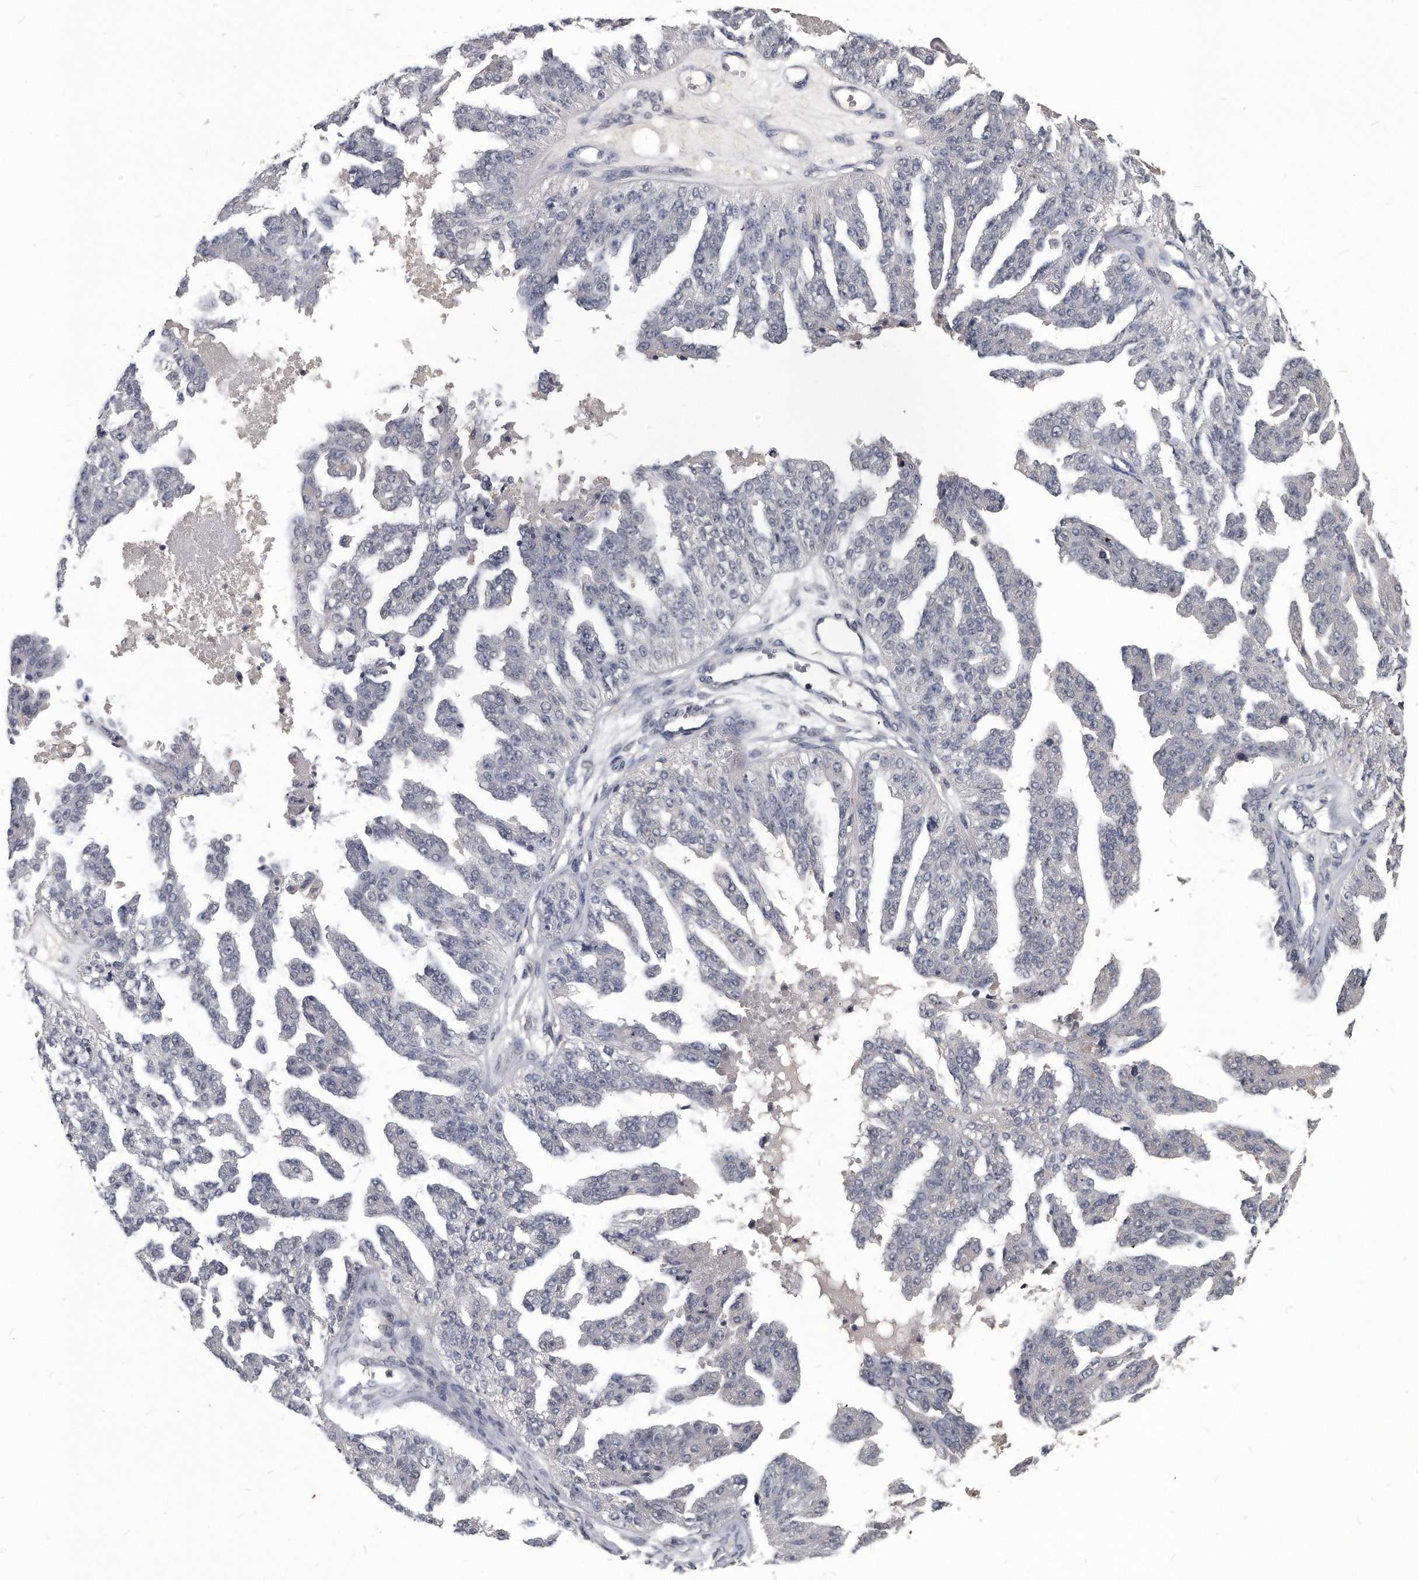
{"staining": {"intensity": "negative", "quantity": "none", "location": "none"}, "tissue": "ovarian cancer", "cell_type": "Tumor cells", "image_type": "cancer", "snomed": [{"axis": "morphology", "description": "Cystadenocarcinoma, serous, NOS"}, {"axis": "topography", "description": "Ovary"}], "caption": "Immunohistochemistry micrograph of serous cystadenocarcinoma (ovarian) stained for a protein (brown), which displays no positivity in tumor cells.", "gene": "PDXK", "patient": {"sex": "female", "age": 58}}